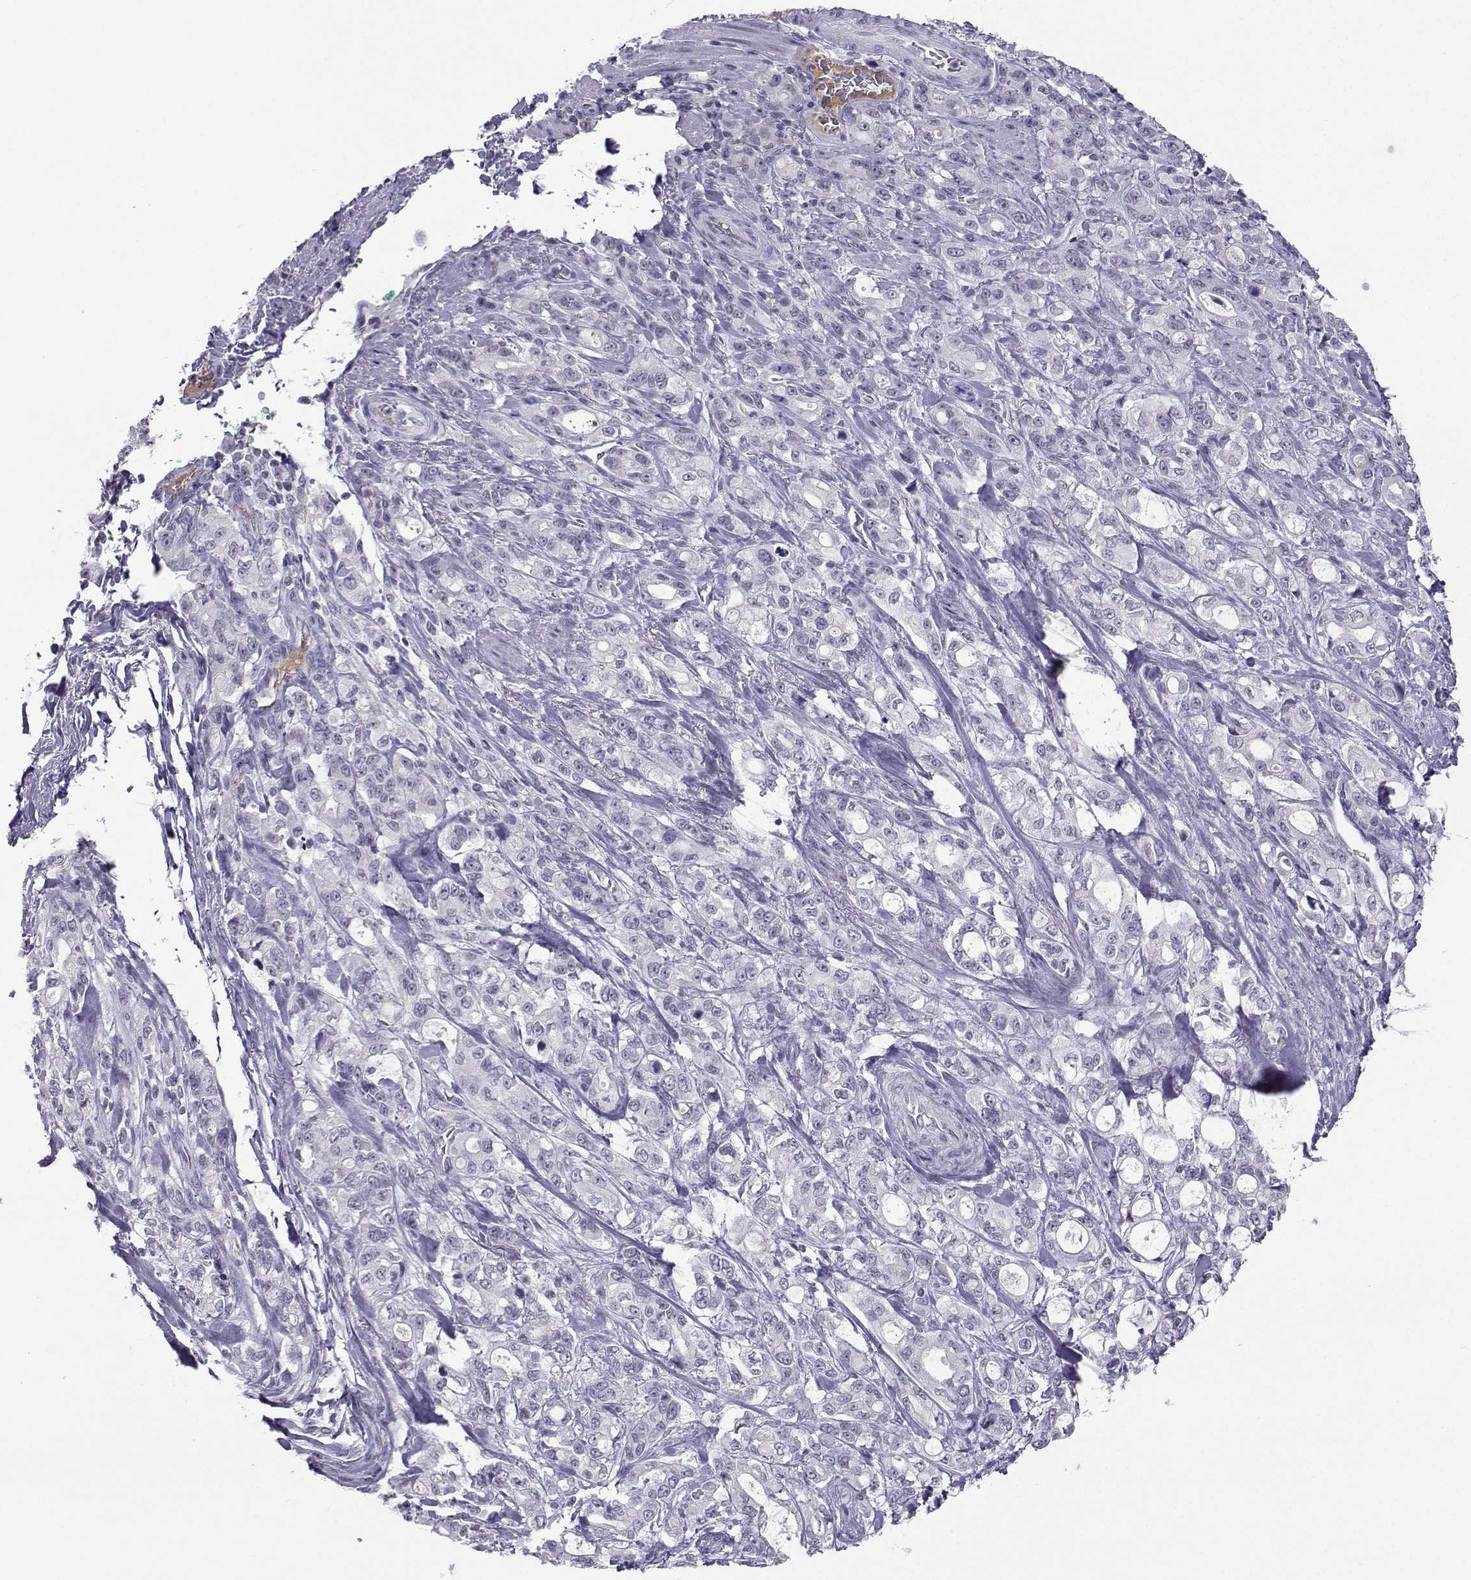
{"staining": {"intensity": "negative", "quantity": "none", "location": "none"}, "tissue": "stomach cancer", "cell_type": "Tumor cells", "image_type": "cancer", "snomed": [{"axis": "morphology", "description": "Adenocarcinoma, NOS"}, {"axis": "topography", "description": "Stomach"}], "caption": "Stomach cancer (adenocarcinoma) was stained to show a protein in brown. There is no significant expression in tumor cells. (DAB immunohistochemistry (IHC) with hematoxylin counter stain).", "gene": "LHX1", "patient": {"sex": "male", "age": 63}}